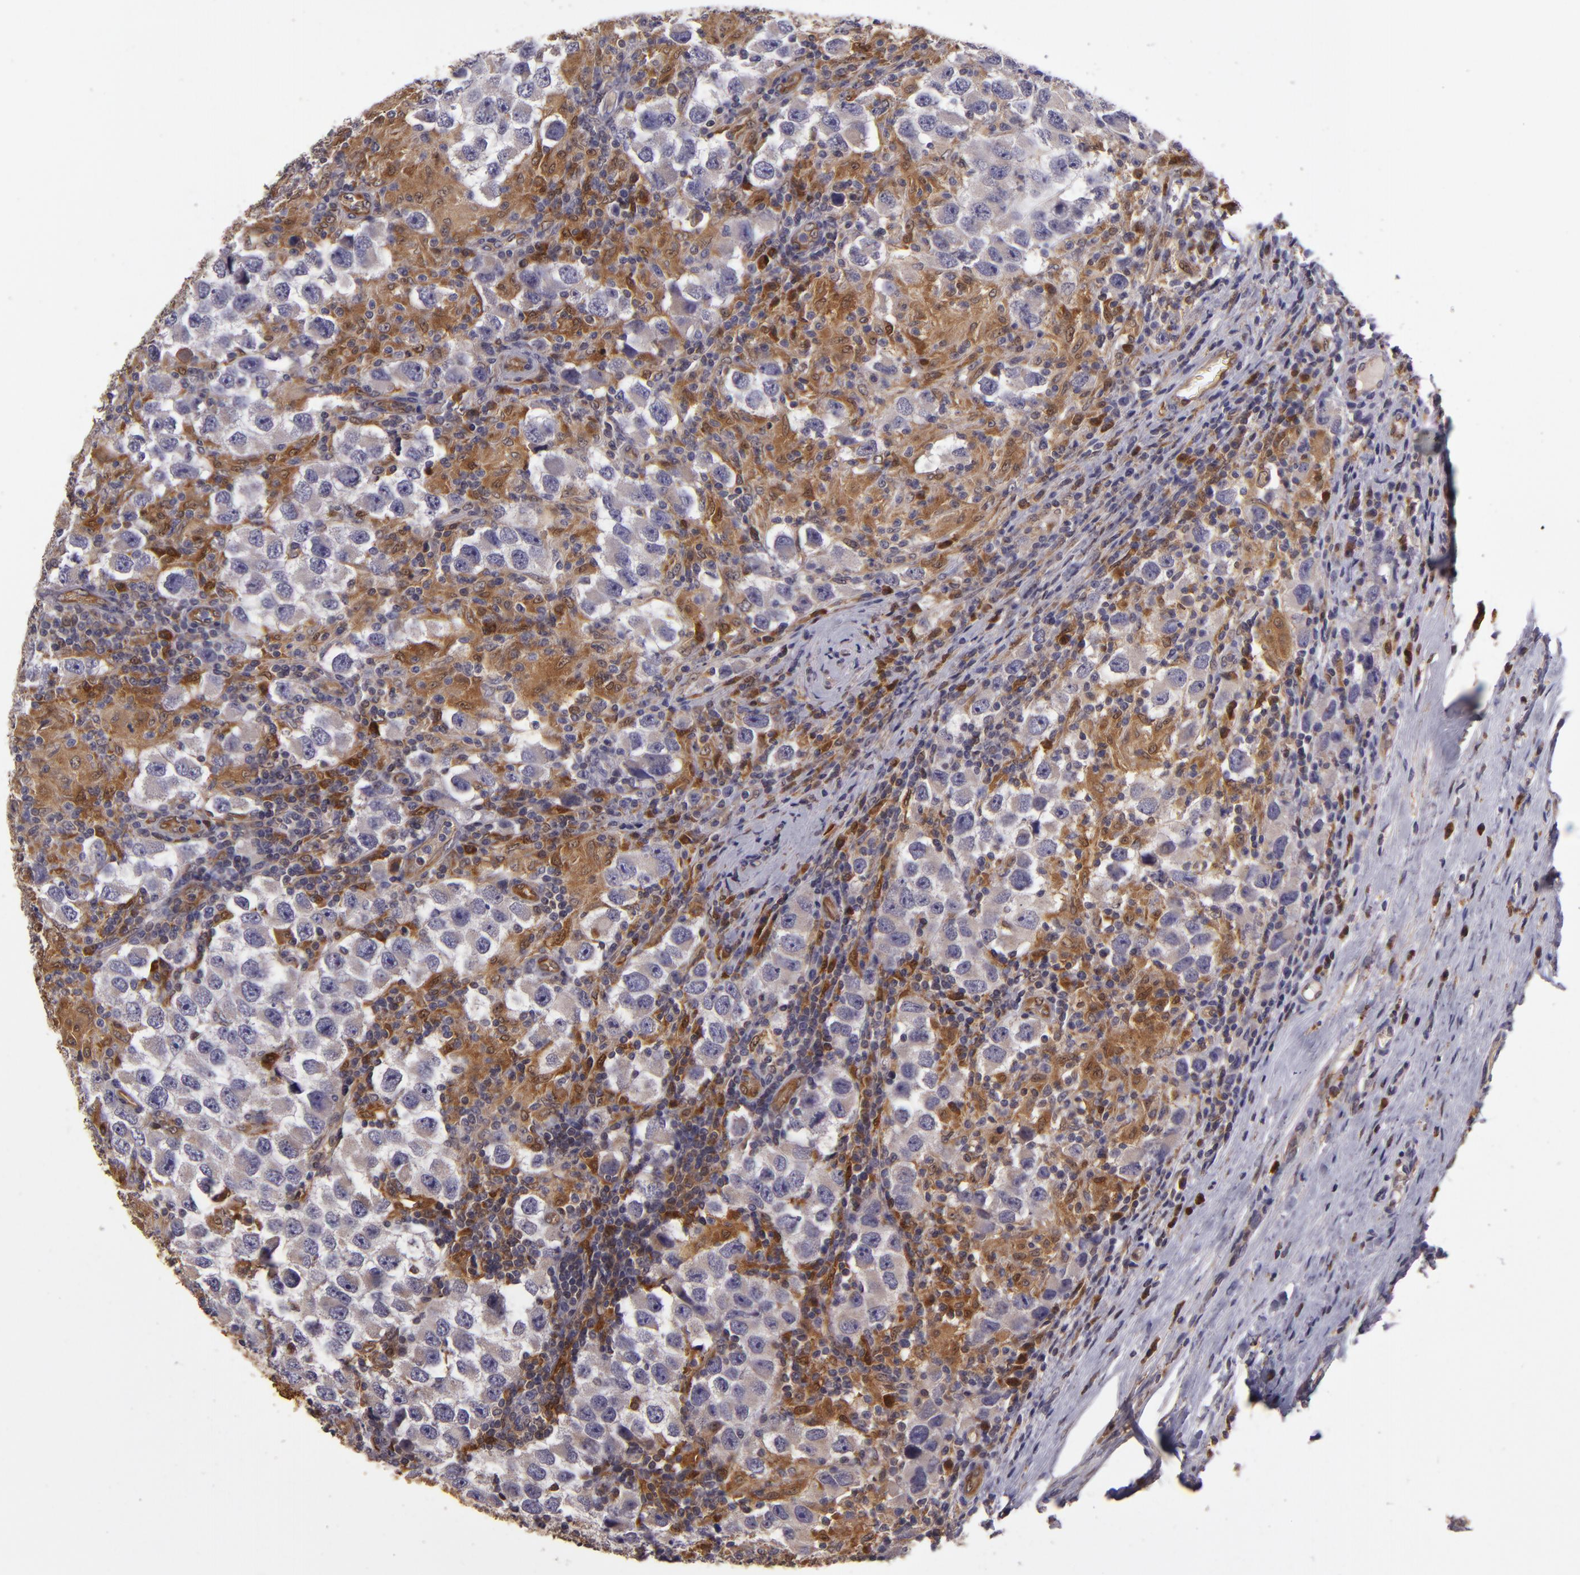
{"staining": {"intensity": "negative", "quantity": "none", "location": "none"}, "tissue": "testis cancer", "cell_type": "Tumor cells", "image_type": "cancer", "snomed": [{"axis": "morphology", "description": "Carcinoma, Embryonal, NOS"}, {"axis": "topography", "description": "Testis"}], "caption": "This histopathology image is of testis cancer (embryonal carcinoma) stained with immunohistochemistry (IHC) to label a protein in brown with the nuclei are counter-stained blue. There is no expression in tumor cells.", "gene": "FHIT", "patient": {"sex": "male", "age": 21}}